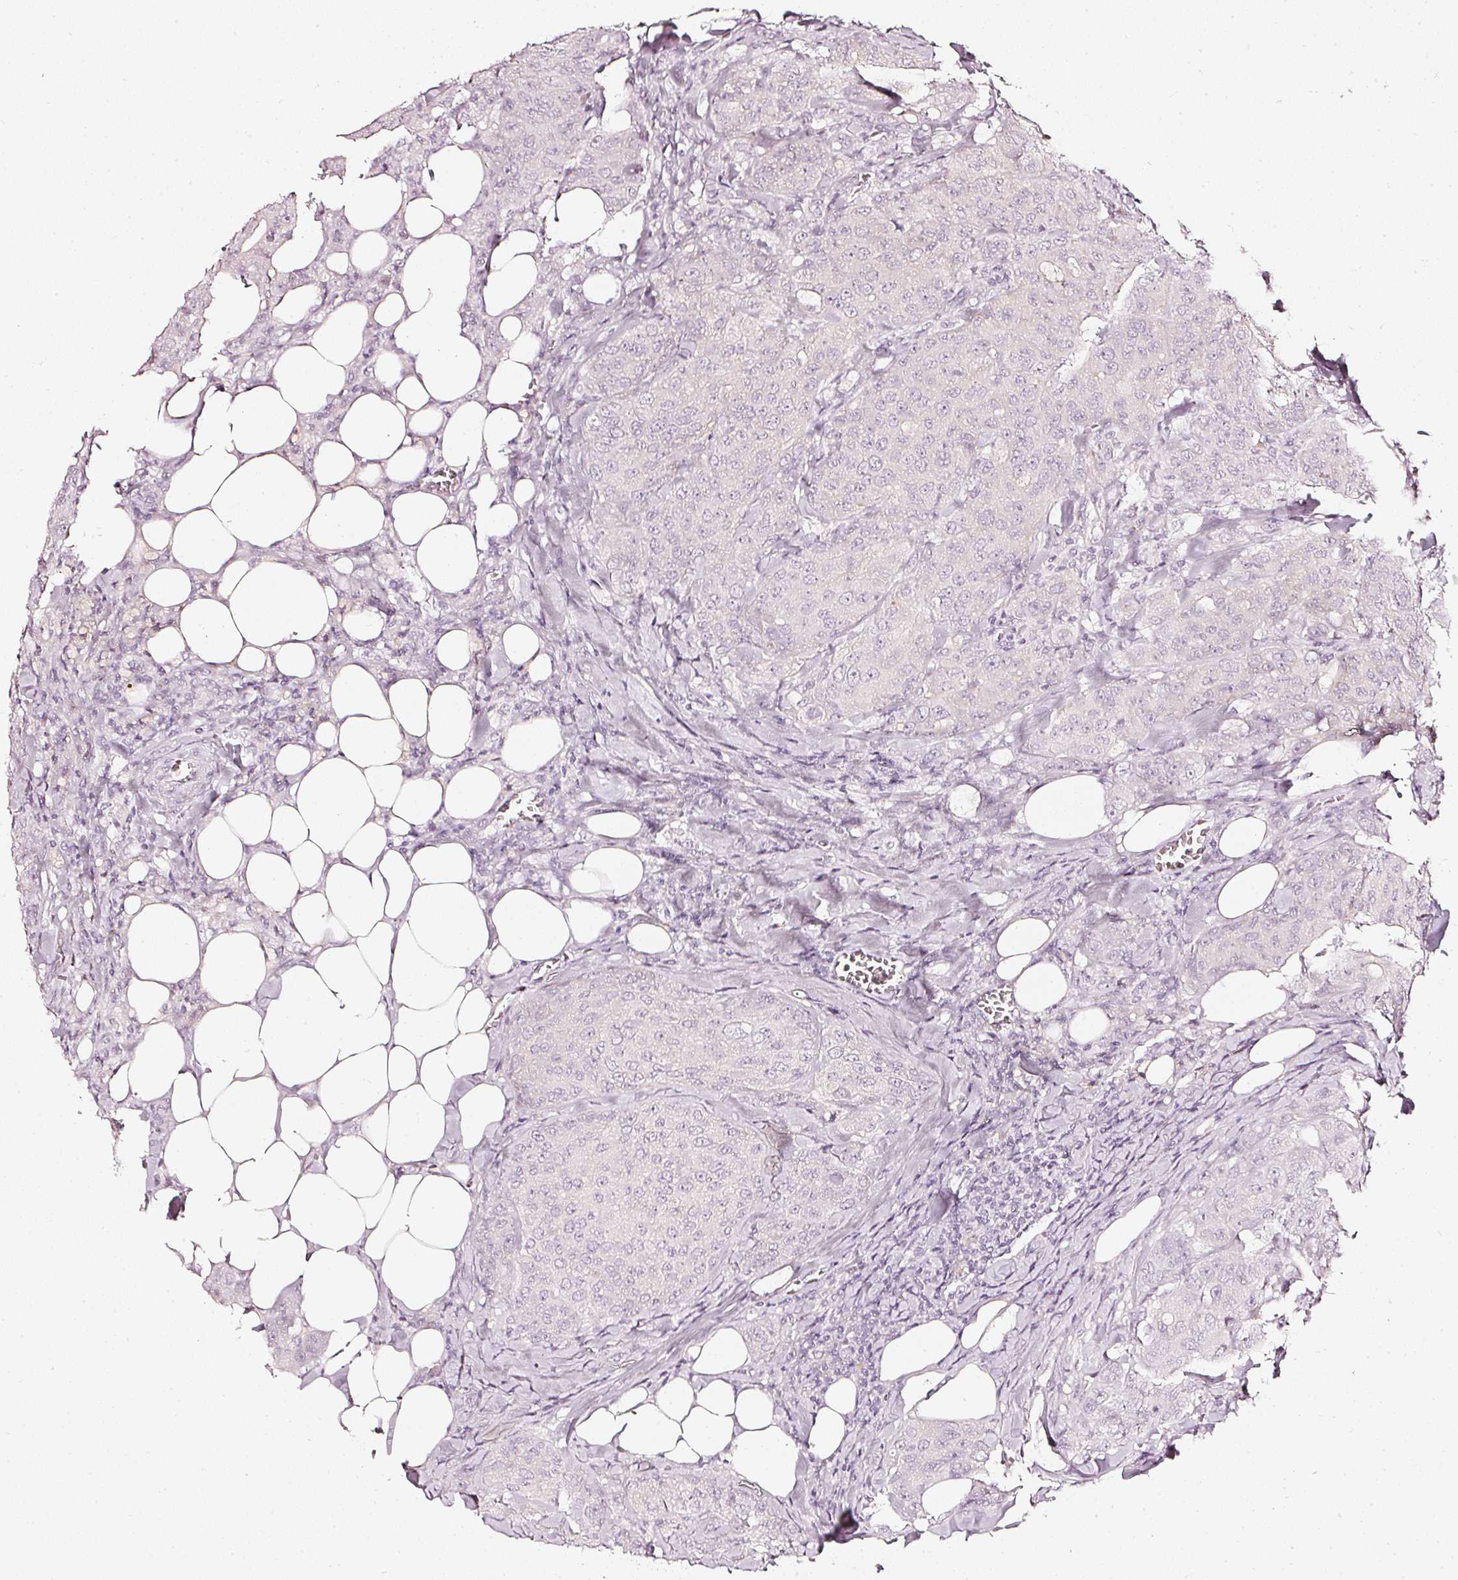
{"staining": {"intensity": "negative", "quantity": "none", "location": "none"}, "tissue": "breast cancer", "cell_type": "Tumor cells", "image_type": "cancer", "snomed": [{"axis": "morphology", "description": "Duct carcinoma"}, {"axis": "topography", "description": "Breast"}], "caption": "Tumor cells show no significant protein staining in breast invasive ductal carcinoma.", "gene": "CNP", "patient": {"sex": "female", "age": 43}}